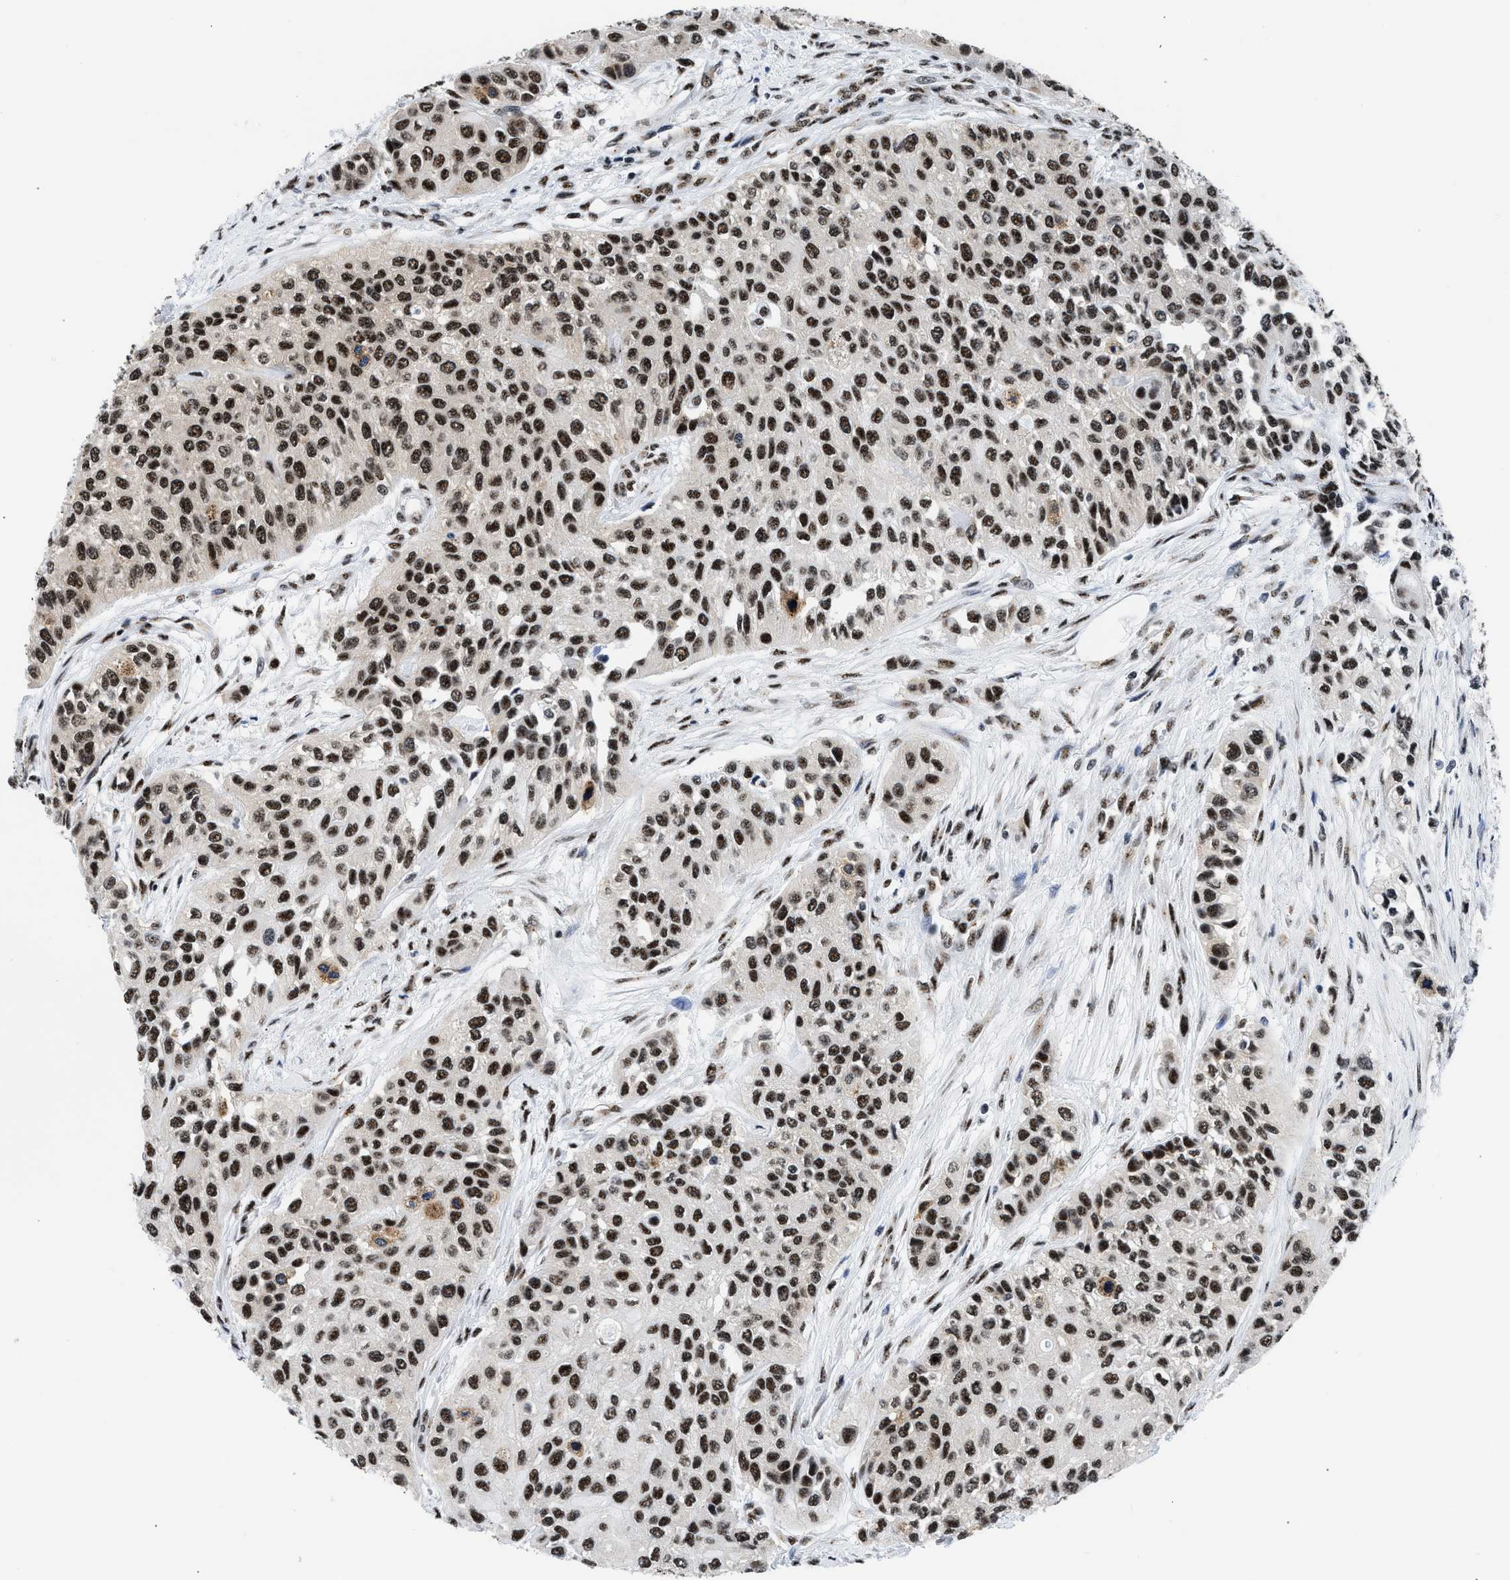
{"staining": {"intensity": "strong", "quantity": ">75%", "location": "nuclear"}, "tissue": "urothelial cancer", "cell_type": "Tumor cells", "image_type": "cancer", "snomed": [{"axis": "morphology", "description": "Urothelial carcinoma, High grade"}, {"axis": "topography", "description": "Urinary bladder"}], "caption": "There is high levels of strong nuclear expression in tumor cells of urothelial cancer, as demonstrated by immunohistochemical staining (brown color).", "gene": "RBM8A", "patient": {"sex": "female", "age": 56}}